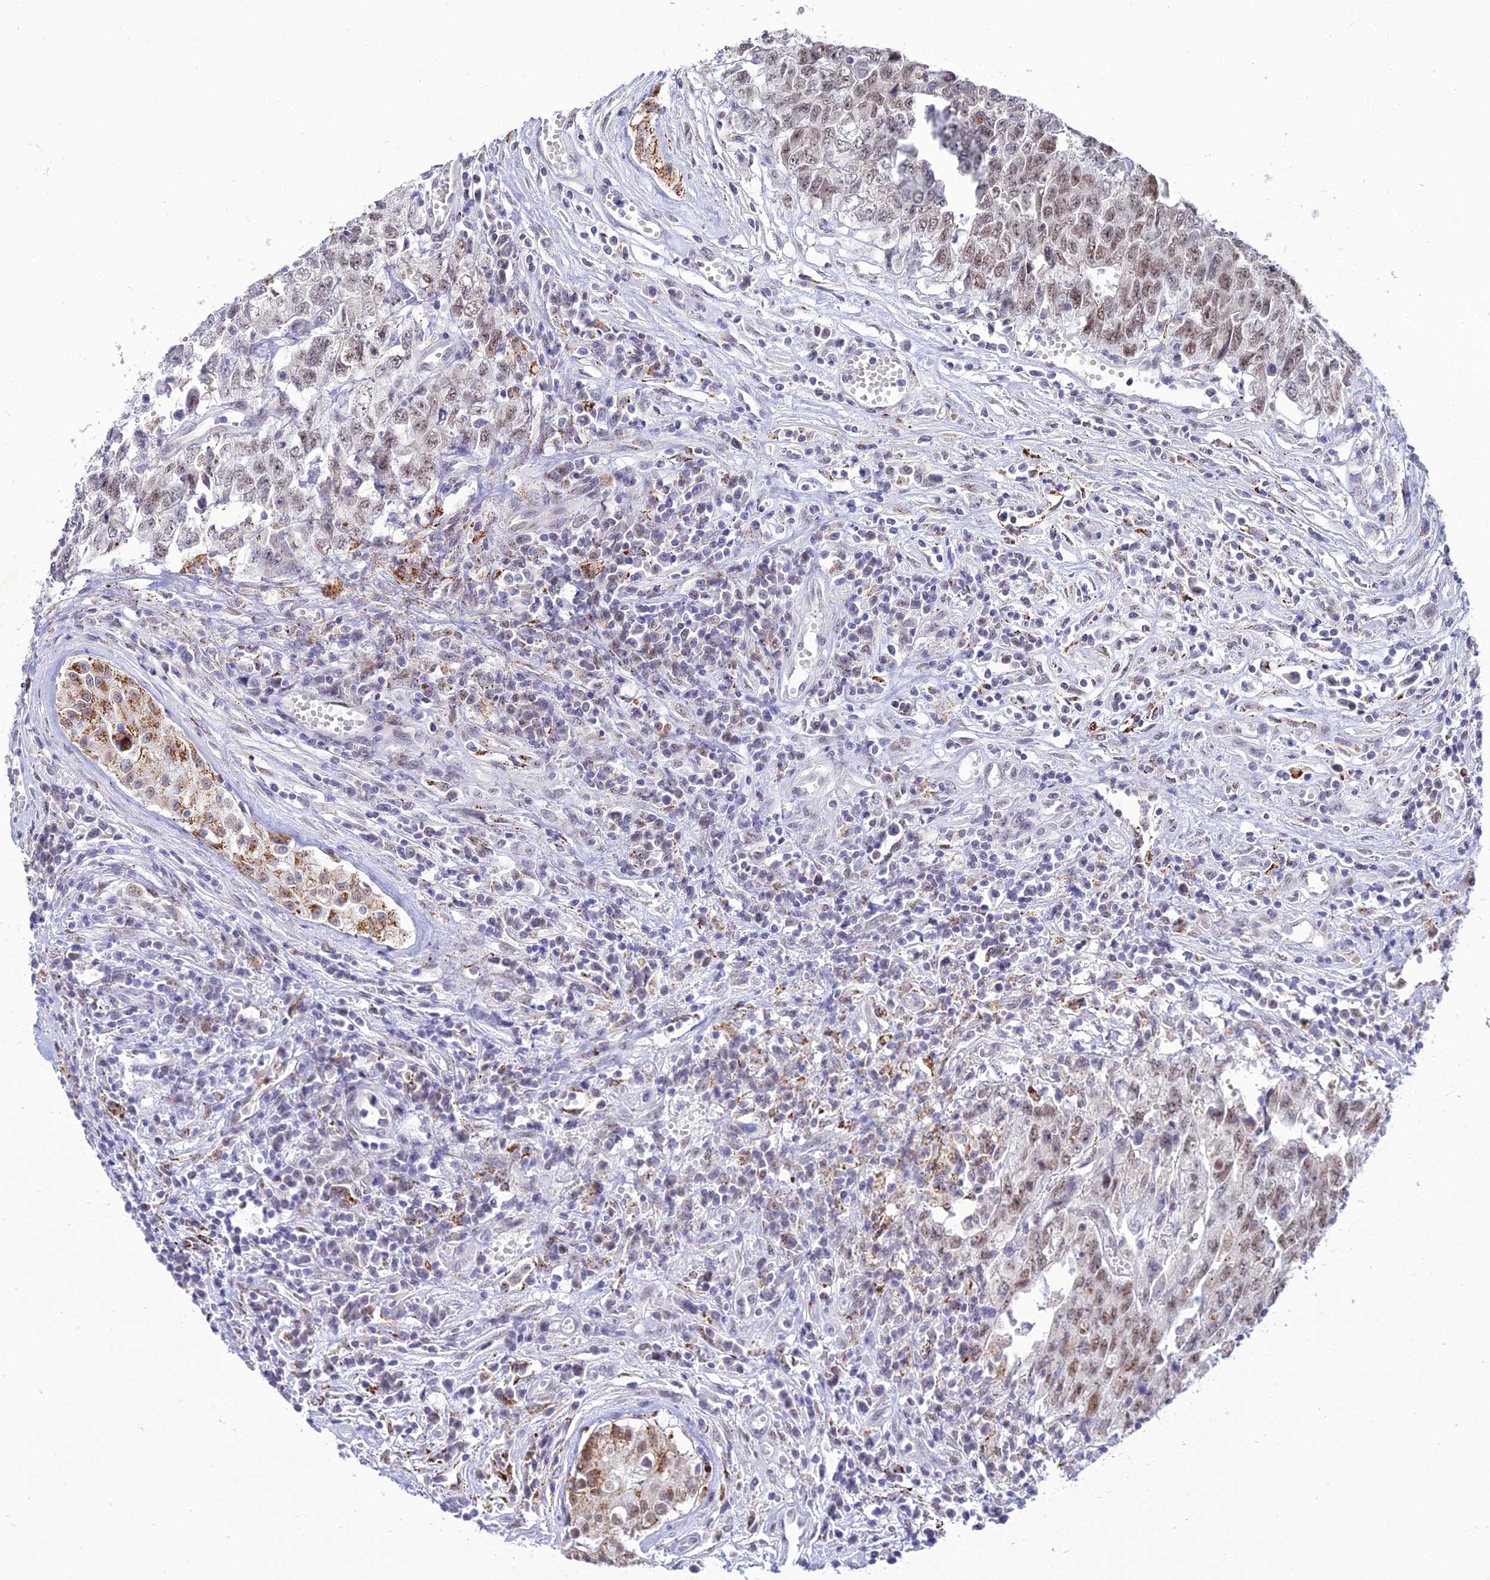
{"staining": {"intensity": "moderate", "quantity": ">75%", "location": "nuclear"}, "tissue": "testis cancer", "cell_type": "Tumor cells", "image_type": "cancer", "snomed": [{"axis": "morphology", "description": "Carcinoma, Embryonal, NOS"}, {"axis": "topography", "description": "Testis"}], "caption": "A histopathology image showing moderate nuclear expression in approximately >75% of tumor cells in testis cancer (embryonal carcinoma), as visualized by brown immunohistochemical staining.", "gene": "C6orf163", "patient": {"sex": "male", "age": 34}}